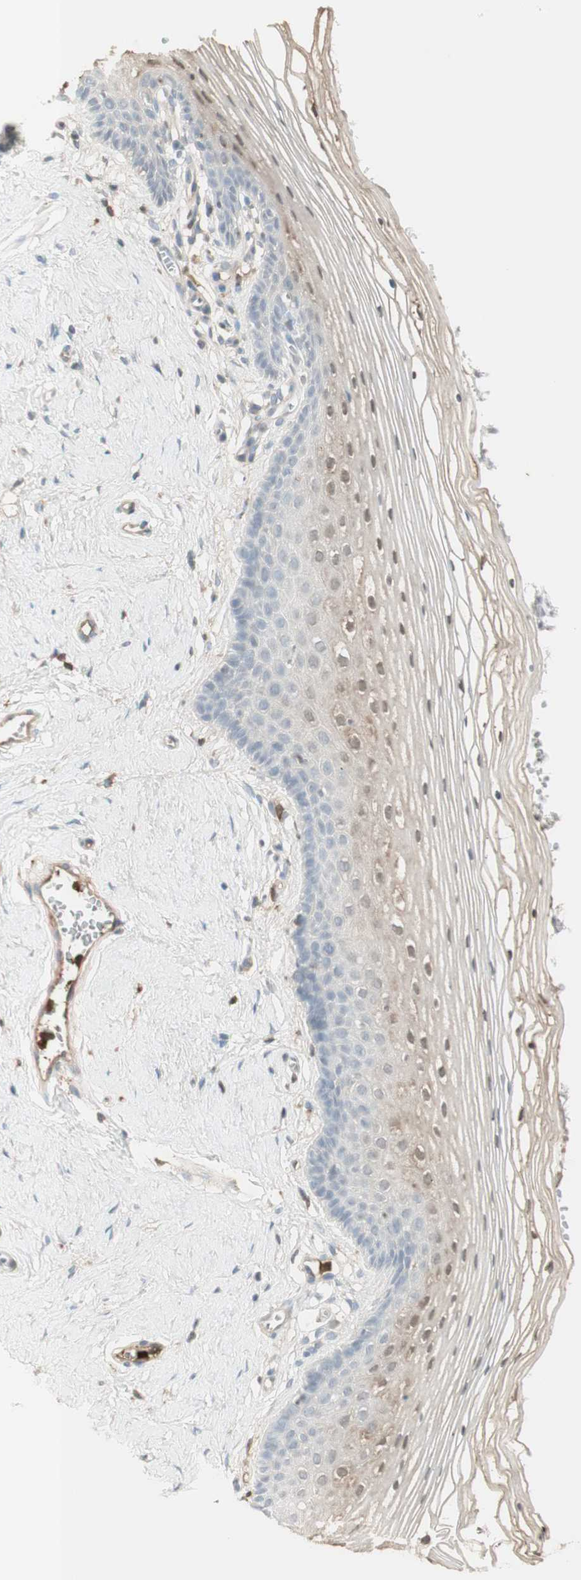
{"staining": {"intensity": "weak", "quantity": "25%-75%", "location": "cytoplasmic/membranous,nuclear"}, "tissue": "vagina", "cell_type": "Squamous epithelial cells", "image_type": "normal", "snomed": [{"axis": "morphology", "description": "Normal tissue, NOS"}, {"axis": "topography", "description": "Vagina"}], "caption": "A photomicrograph of vagina stained for a protein displays weak cytoplasmic/membranous,nuclear brown staining in squamous epithelial cells. The protein of interest is stained brown, and the nuclei are stained in blue (DAB (3,3'-diaminobenzidine) IHC with brightfield microscopy, high magnification).", "gene": "NID1", "patient": {"sex": "female", "age": 32}}